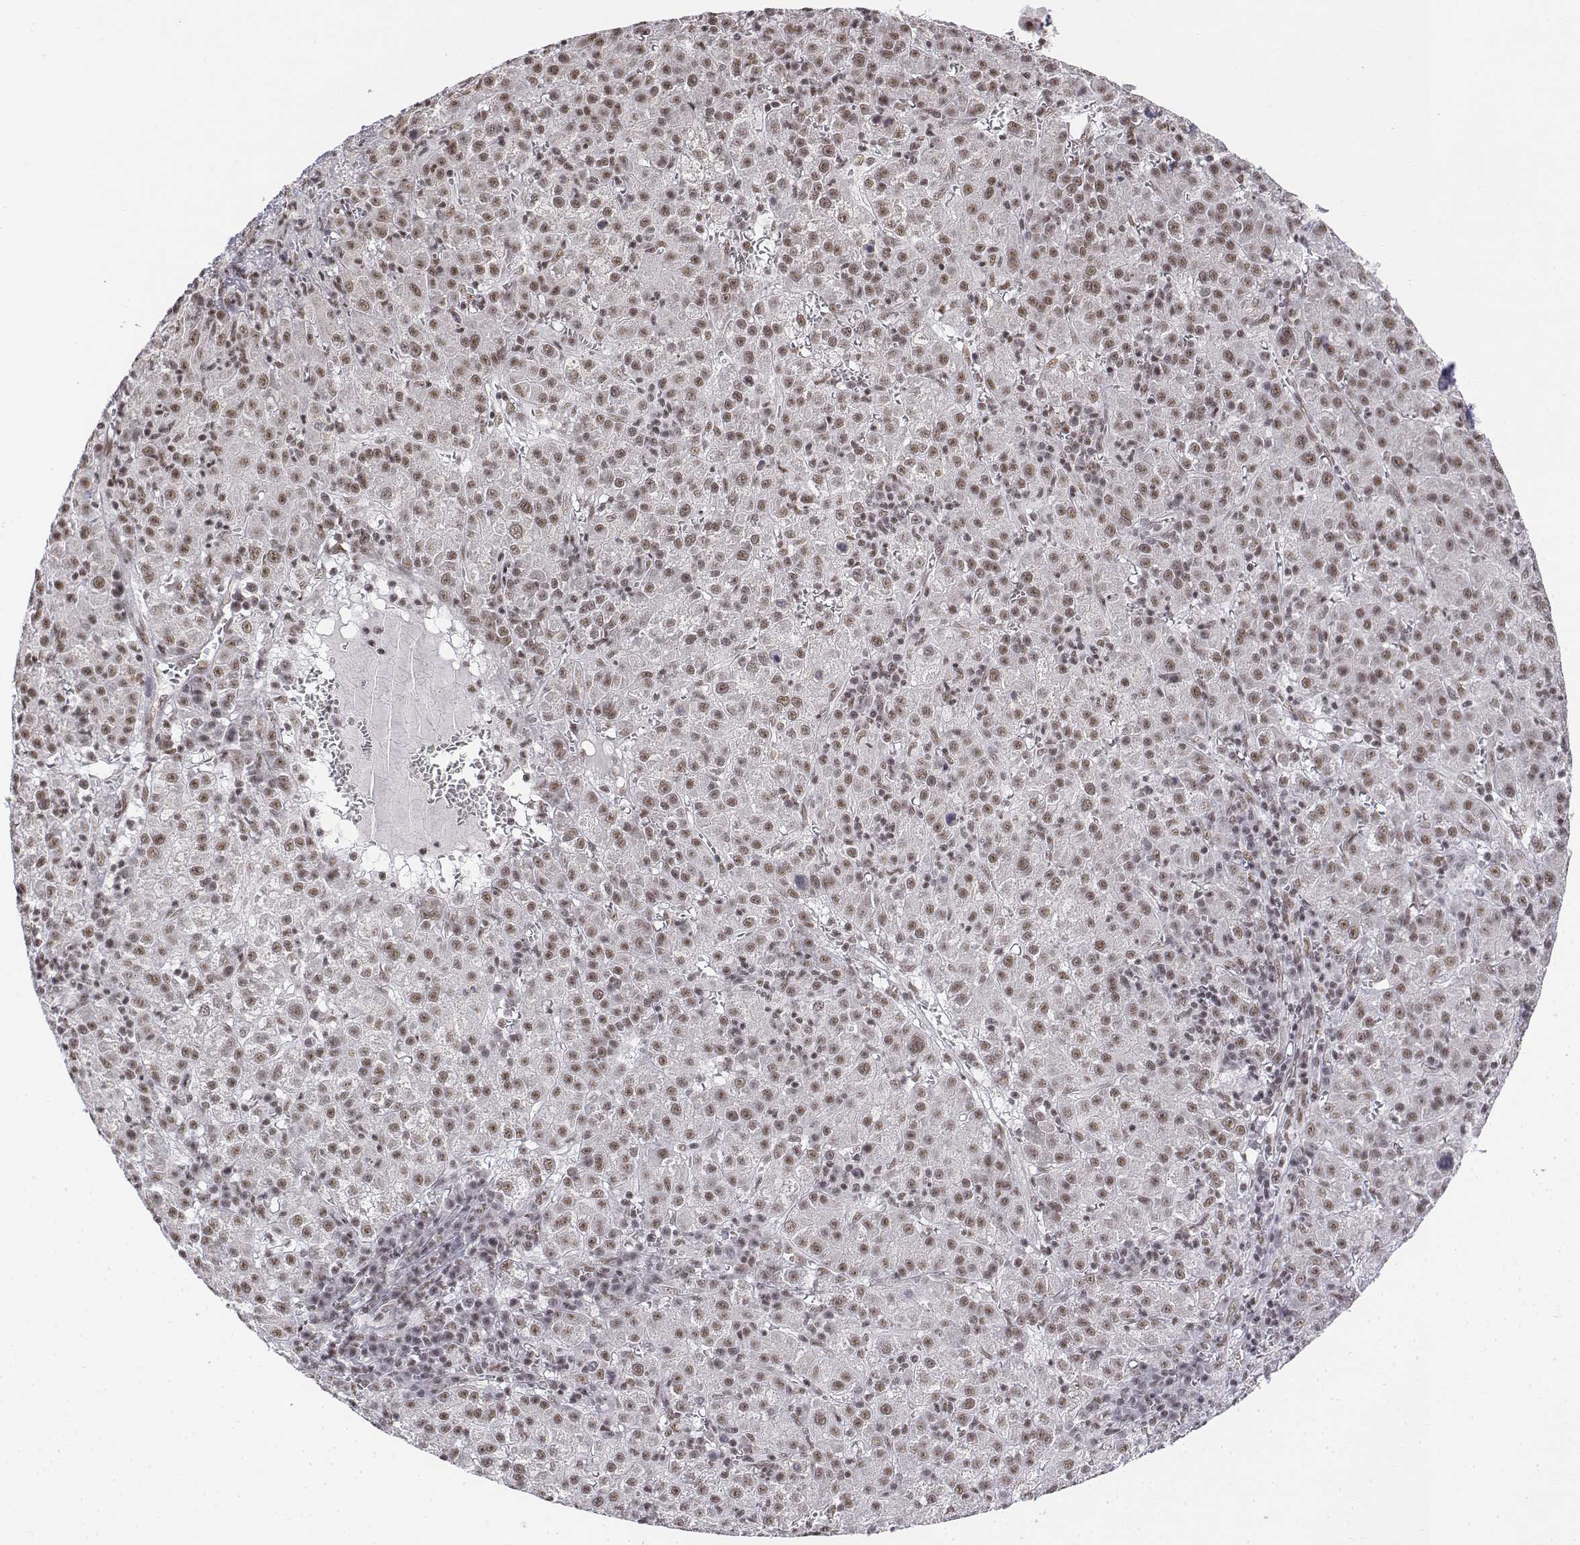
{"staining": {"intensity": "moderate", "quantity": ">75%", "location": "nuclear"}, "tissue": "liver cancer", "cell_type": "Tumor cells", "image_type": "cancer", "snomed": [{"axis": "morphology", "description": "Carcinoma, Hepatocellular, NOS"}, {"axis": "topography", "description": "Liver"}], "caption": "A high-resolution histopathology image shows immunohistochemistry (IHC) staining of liver hepatocellular carcinoma, which demonstrates moderate nuclear positivity in approximately >75% of tumor cells.", "gene": "SETD1A", "patient": {"sex": "female", "age": 60}}